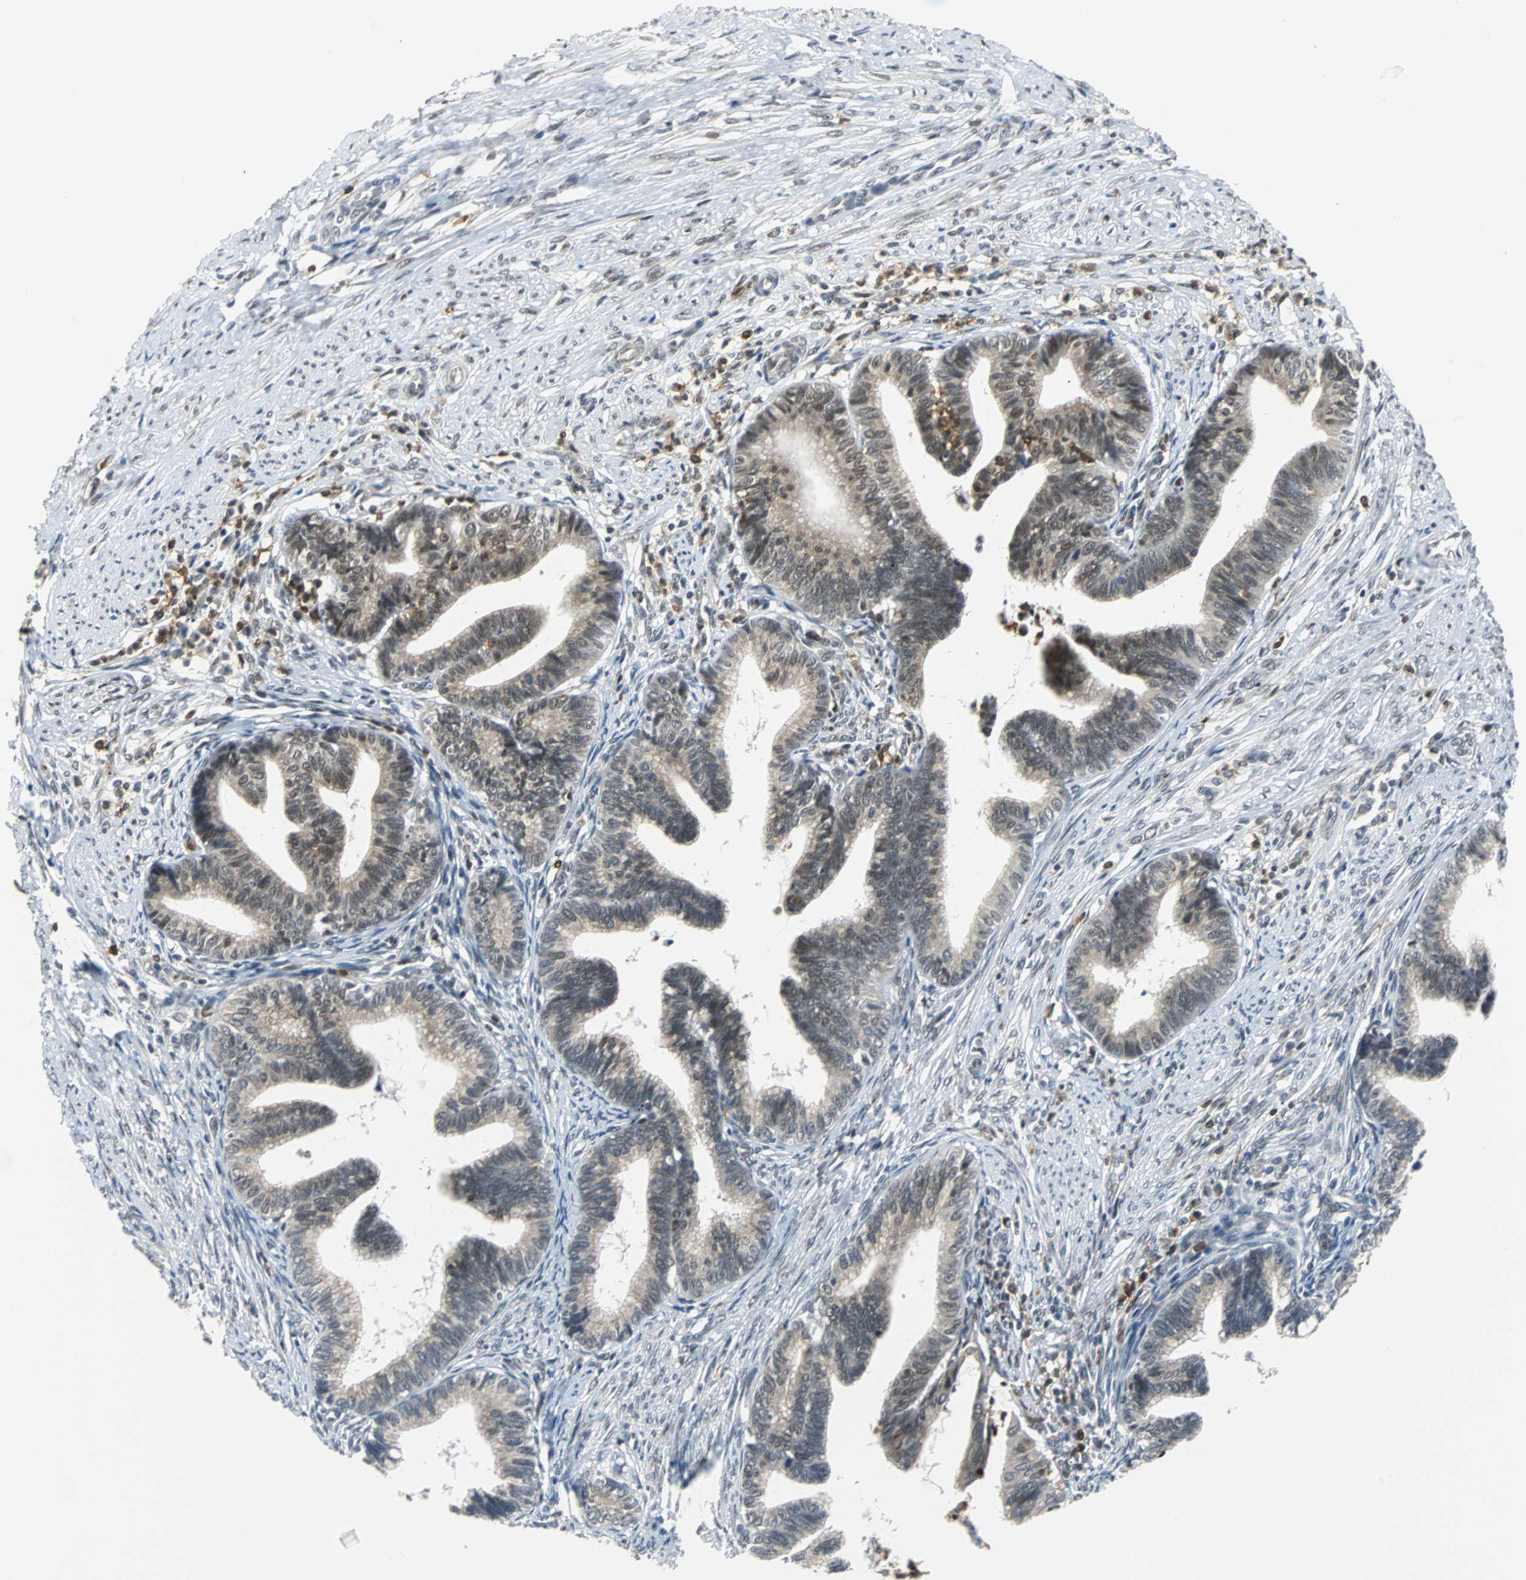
{"staining": {"intensity": "moderate", "quantity": "25%-75%", "location": "cytoplasmic/membranous,nuclear"}, "tissue": "cervical cancer", "cell_type": "Tumor cells", "image_type": "cancer", "snomed": [{"axis": "morphology", "description": "Adenocarcinoma, NOS"}, {"axis": "topography", "description": "Cervix"}], "caption": "Tumor cells display moderate cytoplasmic/membranous and nuclear expression in about 25%-75% of cells in cervical cancer.", "gene": "SIRT1", "patient": {"sex": "female", "age": 36}}